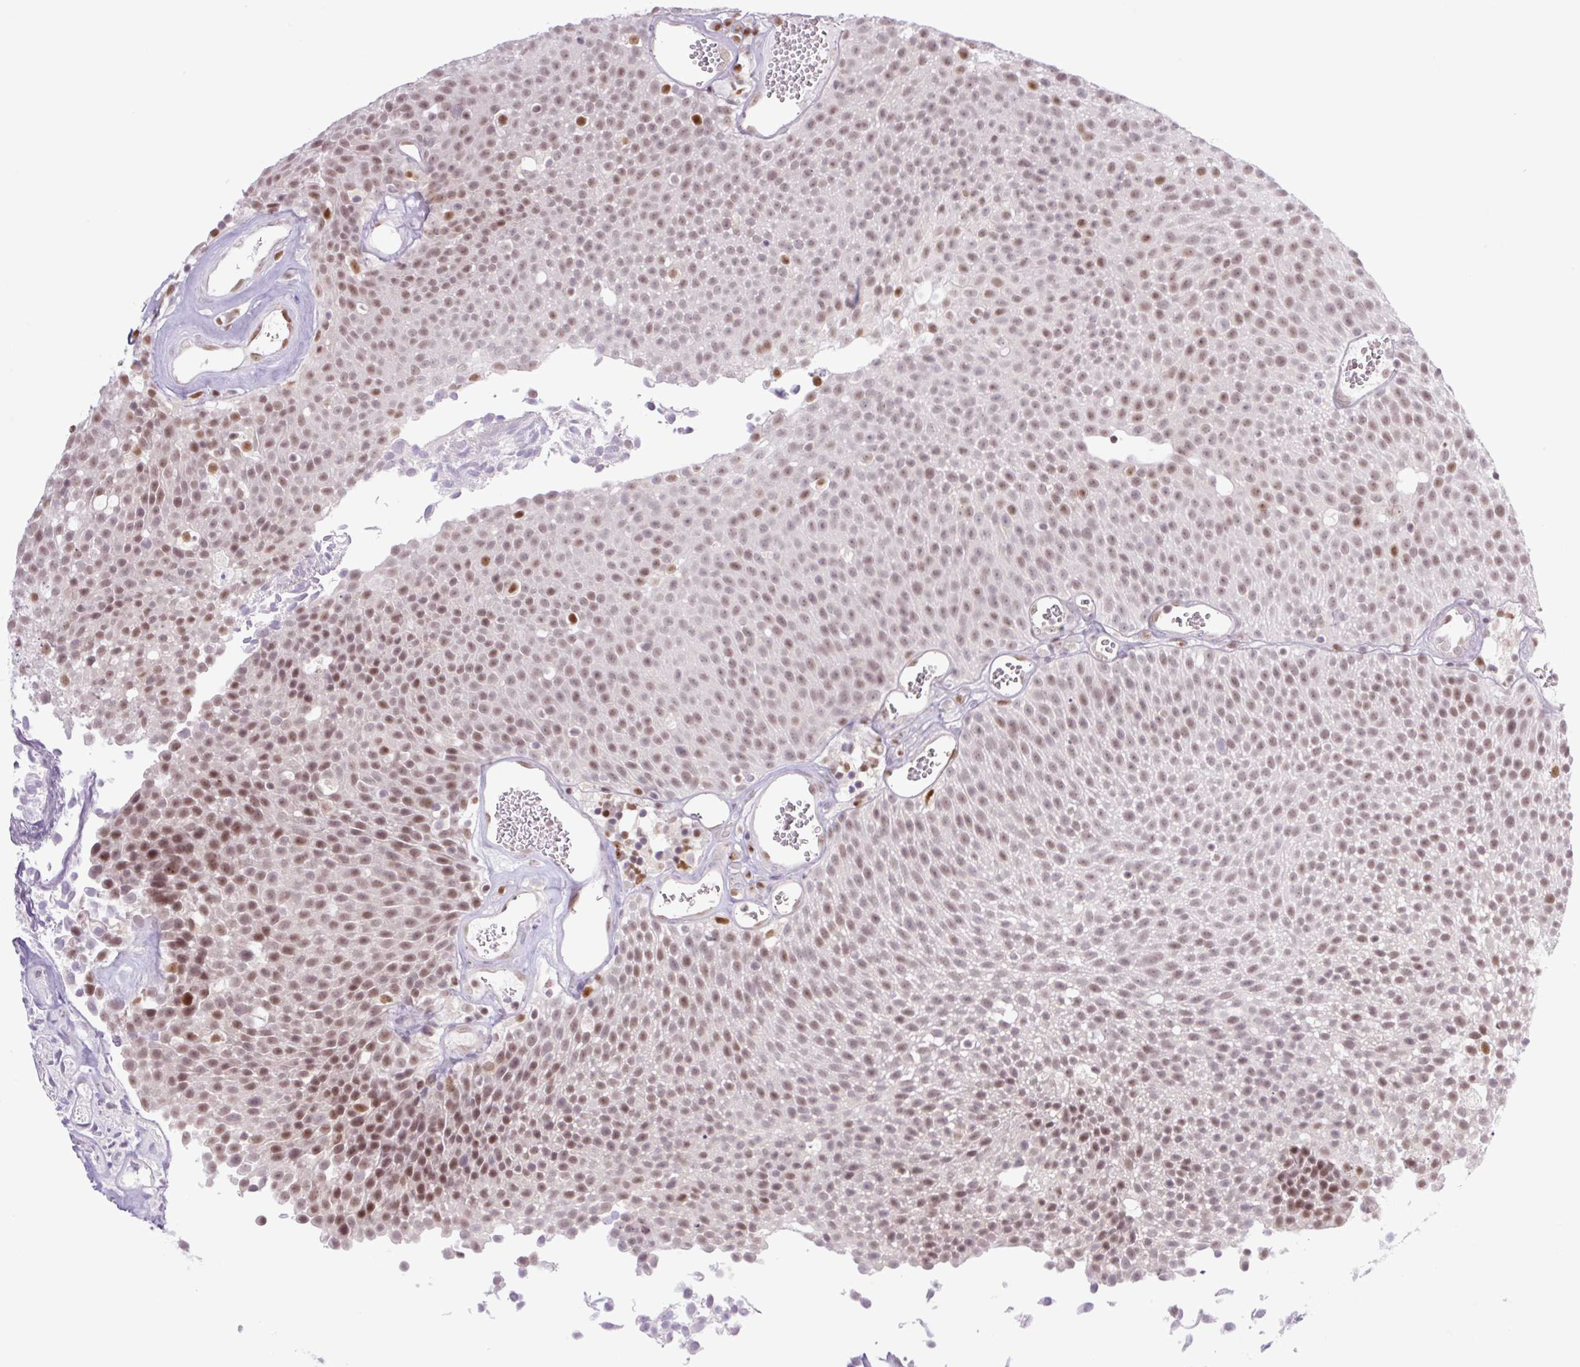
{"staining": {"intensity": "moderate", "quantity": "25%-75%", "location": "nuclear"}, "tissue": "urothelial cancer", "cell_type": "Tumor cells", "image_type": "cancer", "snomed": [{"axis": "morphology", "description": "Urothelial carcinoma, Low grade"}, {"axis": "topography", "description": "Urinary bladder"}], "caption": "Urothelial cancer stained for a protein (brown) exhibits moderate nuclear positive staining in approximately 25%-75% of tumor cells.", "gene": "TLE3", "patient": {"sex": "female", "age": 79}}